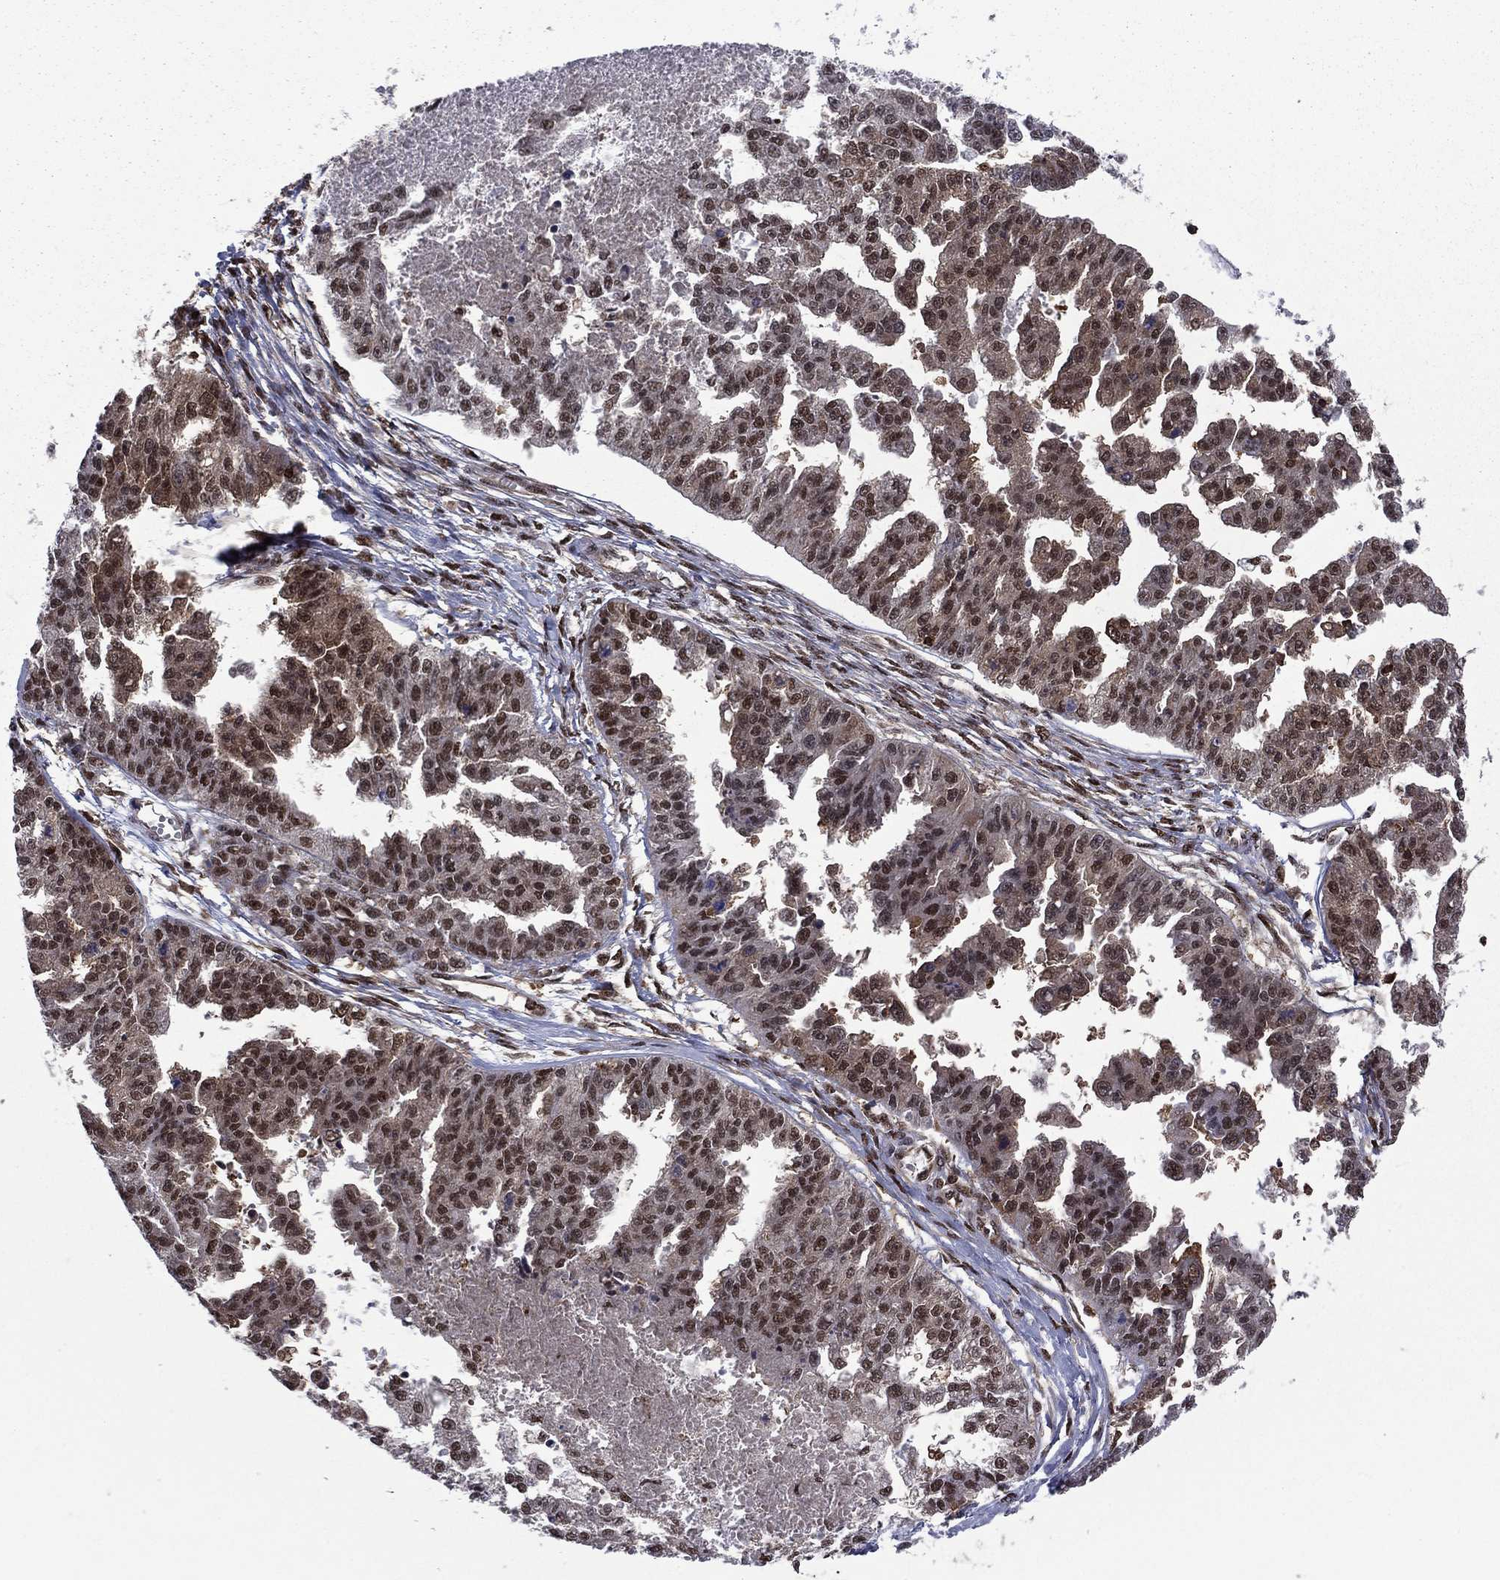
{"staining": {"intensity": "moderate", "quantity": "25%-75%", "location": "nuclear"}, "tissue": "ovarian cancer", "cell_type": "Tumor cells", "image_type": "cancer", "snomed": [{"axis": "morphology", "description": "Cystadenocarcinoma, serous, NOS"}, {"axis": "topography", "description": "Ovary"}], "caption": "IHC (DAB) staining of ovarian cancer displays moderate nuclear protein expression in approximately 25%-75% of tumor cells.", "gene": "PSMD2", "patient": {"sex": "female", "age": 58}}